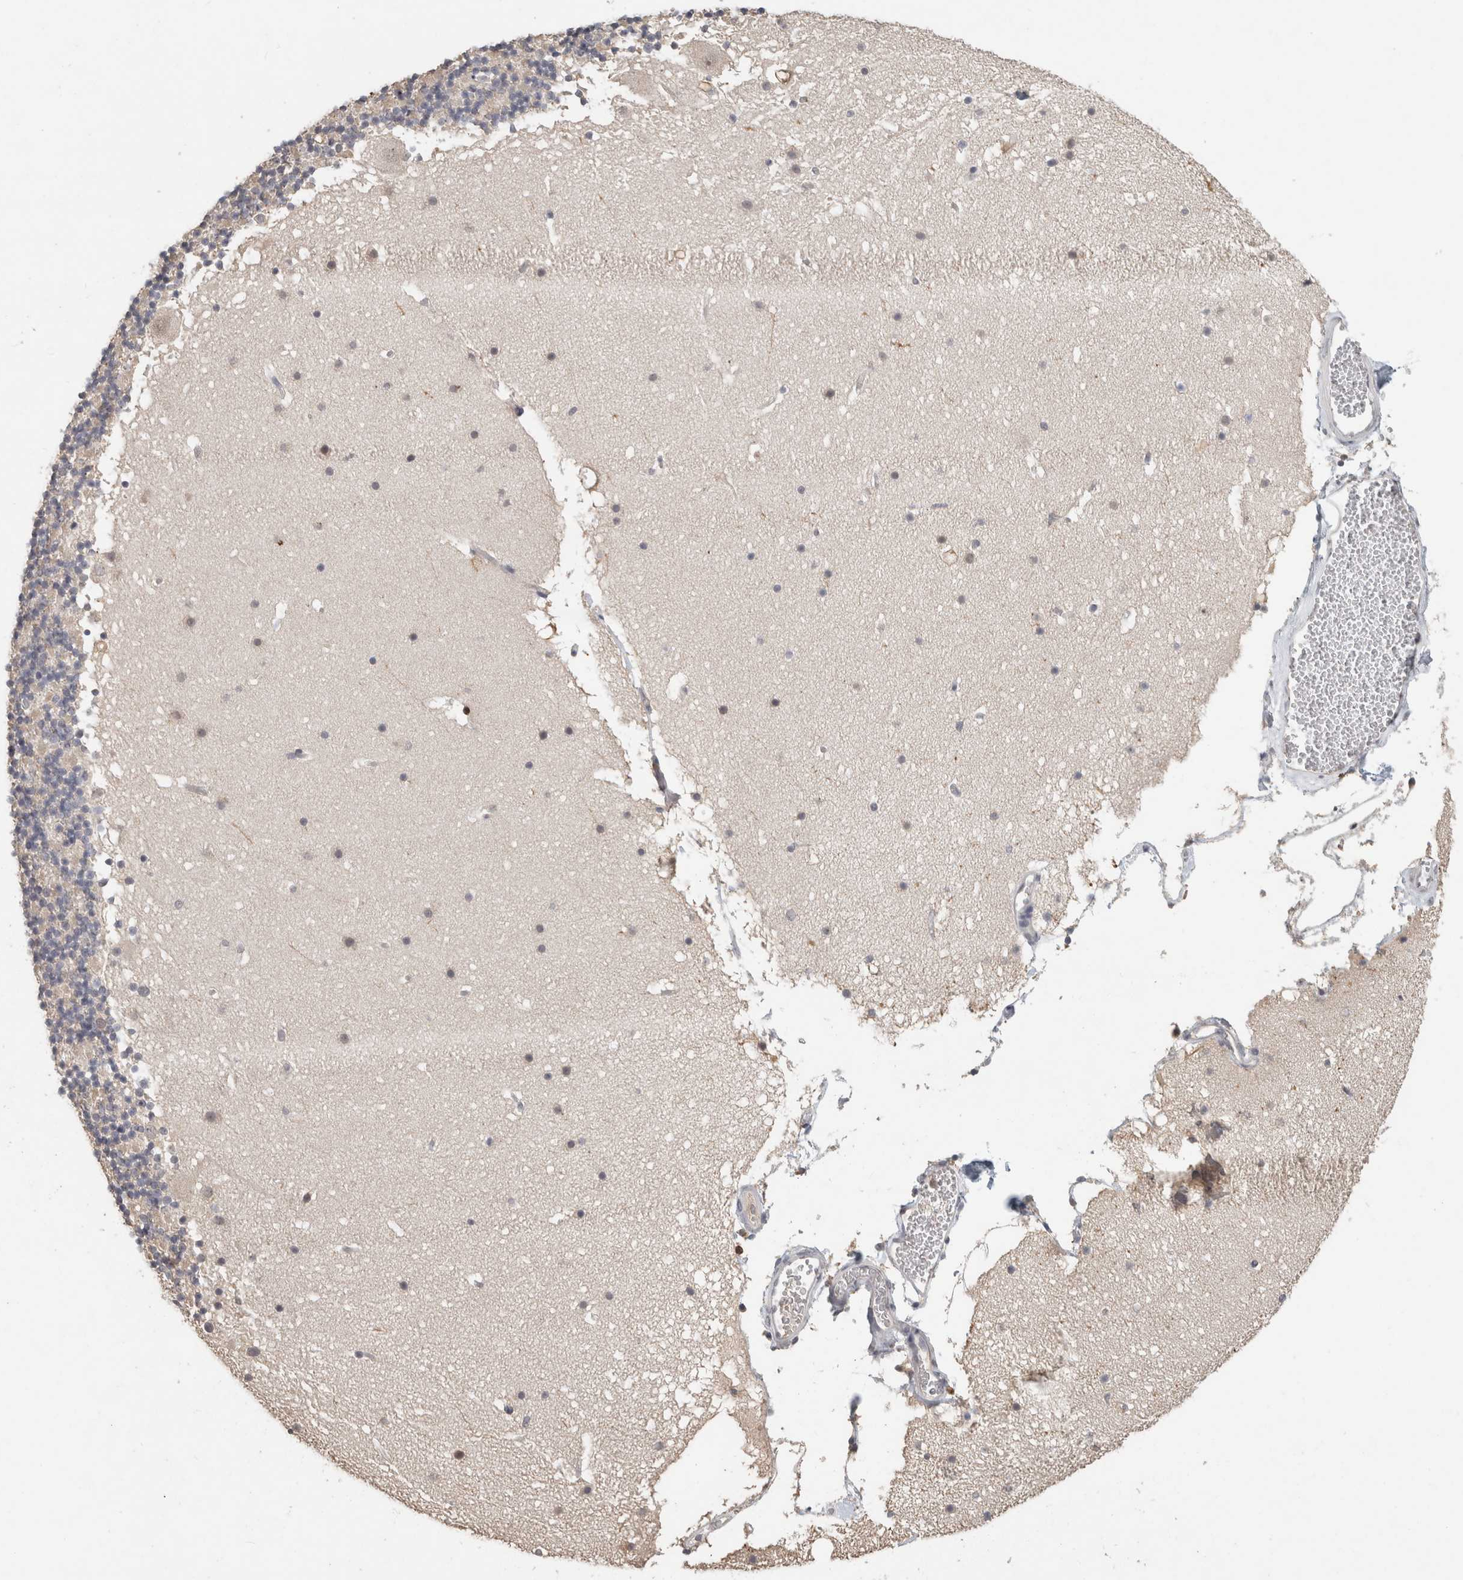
{"staining": {"intensity": "negative", "quantity": "none", "location": "none"}, "tissue": "cerebellum", "cell_type": "Cells in granular layer", "image_type": "normal", "snomed": [{"axis": "morphology", "description": "Normal tissue, NOS"}, {"axis": "topography", "description": "Cerebellum"}], "caption": "The histopathology image displays no significant staining in cells in granular layer of cerebellum. Nuclei are stained in blue.", "gene": "TRAT1", "patient": {"sex": "male", "age": 57}}